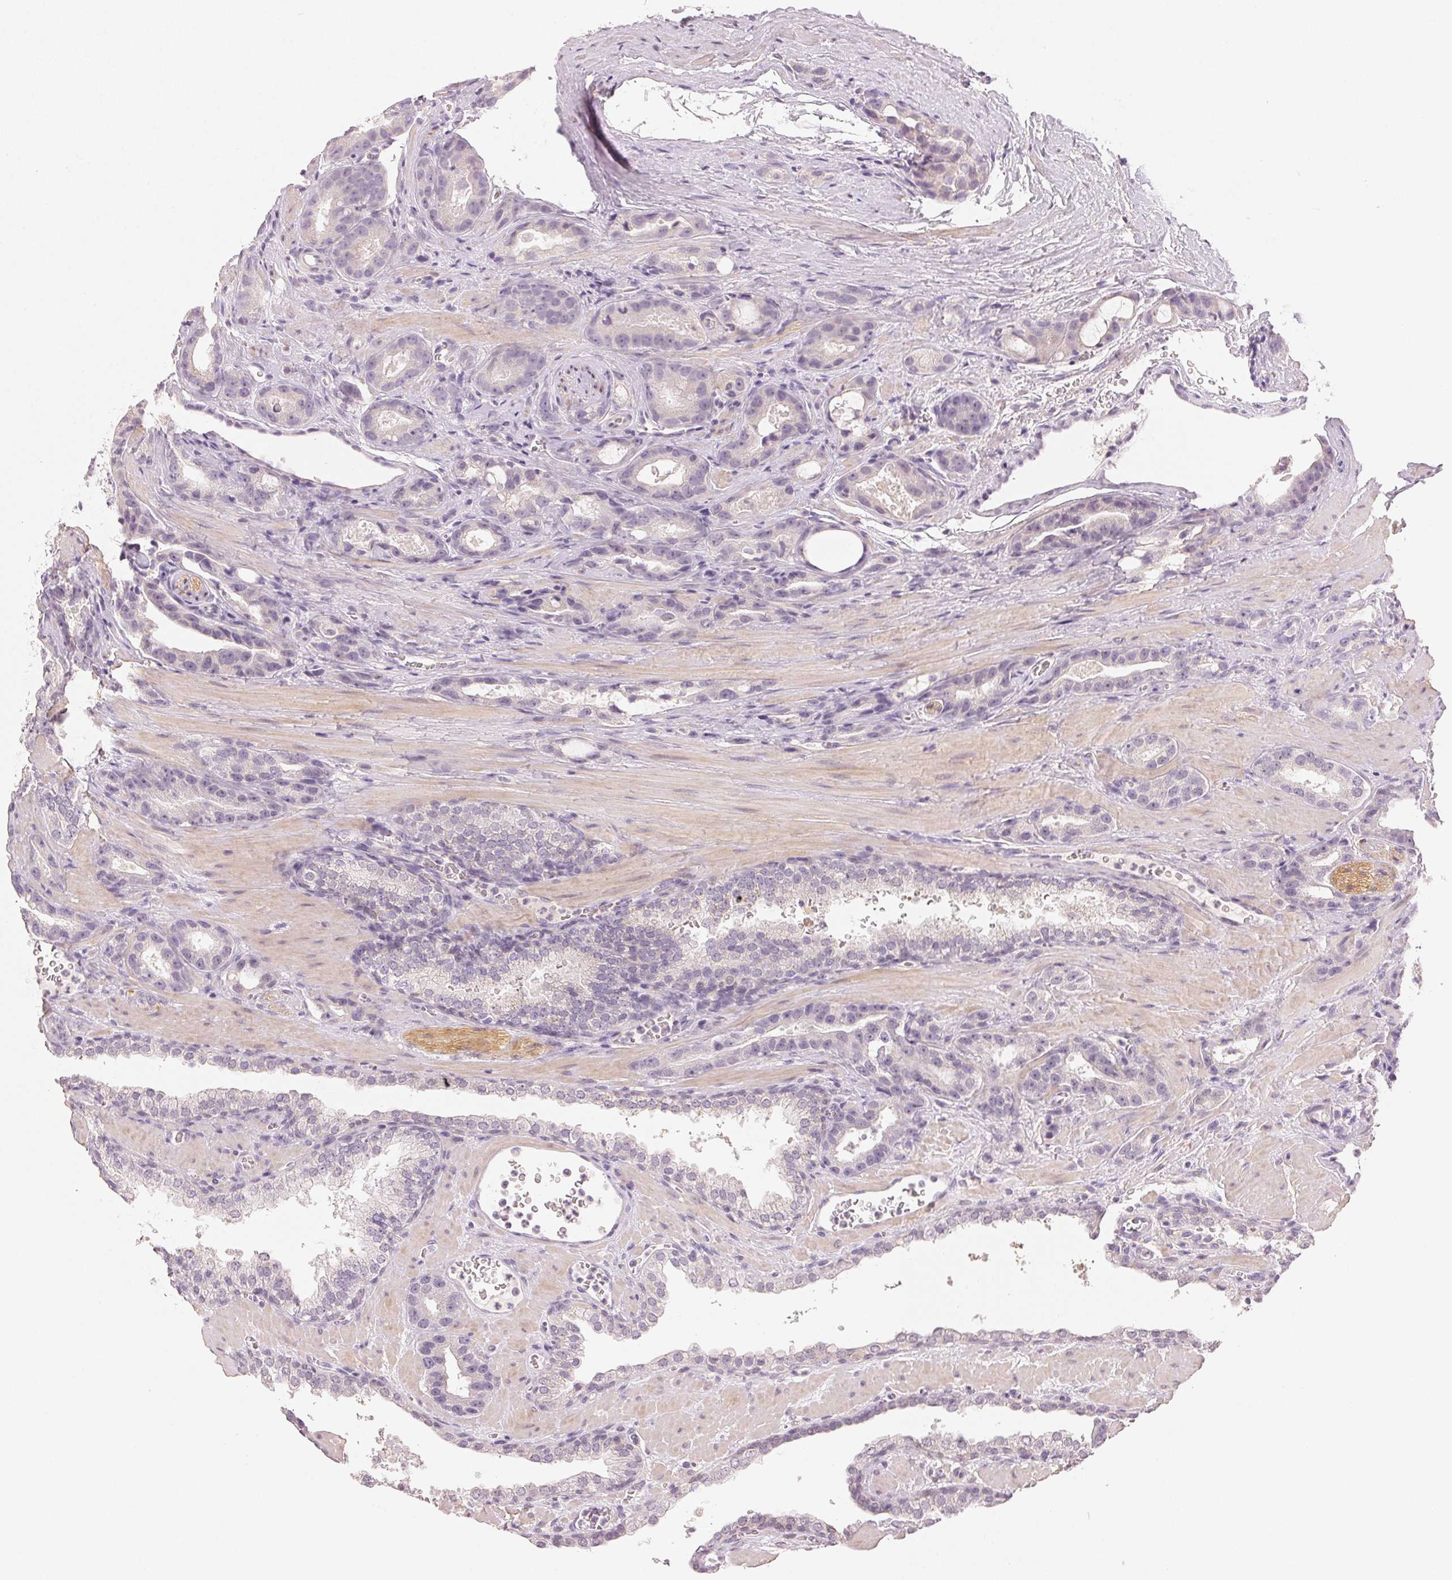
{"staining": {"intensity": "negative", "quantity": "none", "location": "none"}, "tissue": "prostate cancer", "cell_type": "Tumor cells", "image_type": "cancer", "snomed": [{"axis": "morphology", "description": "Adenocarcinoma, High grade"}, {"axis": "topography", "description": "Prostate"}], "caption": "Histopathology image shows no protein positivity in tumor cells of prostate cancer (adenocarcinoma (high-grade)) tissue.", "gene": "MAP1LC3A", "patient": {"sex": "male", "age": 65}}